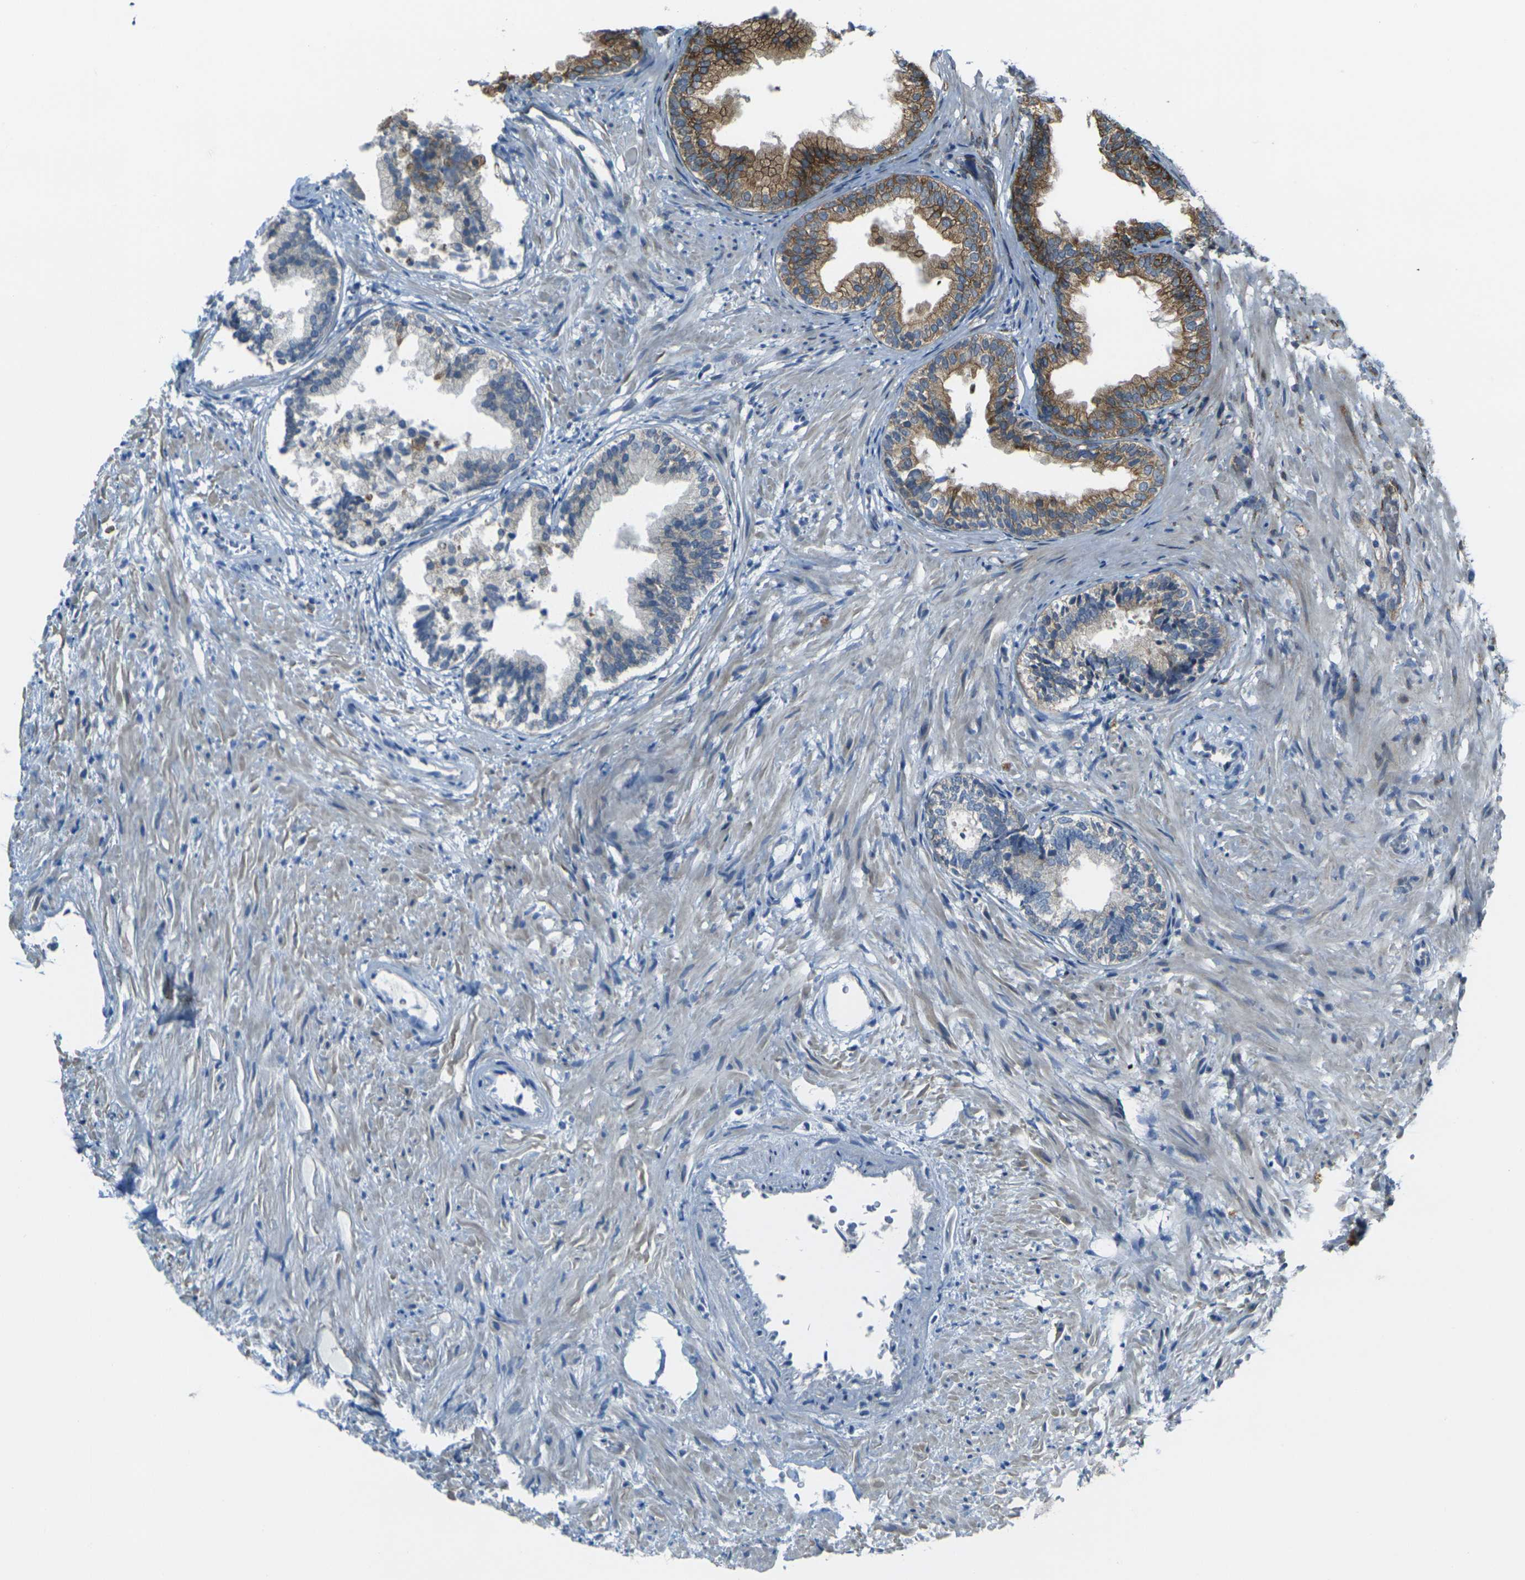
{"staining": {"intensity": "moderate", "quantity": ">75%", "location": "cytoplasmic/membranous"}, "tissue": "prostate", "cell_type": "Glandular cells", "image_type": "normal", "snomed": [{"axis": "morphology", "description": "Normal tissue, NOS"}, {"axis": "topography", "description": "Prostate"}], "caption": "Immunohistochemistry histopathology image of unremarkable prostate: human prostate stained using immunohistochemistry shows medium levels of moderate protein expression localized specifically in the cytoplasmic/membranous of glandular cells, appearing as a cytoplasmic/membranous brown color.", "gene": "CELSR2", "patient": {"sex": "male", "age": 76}}